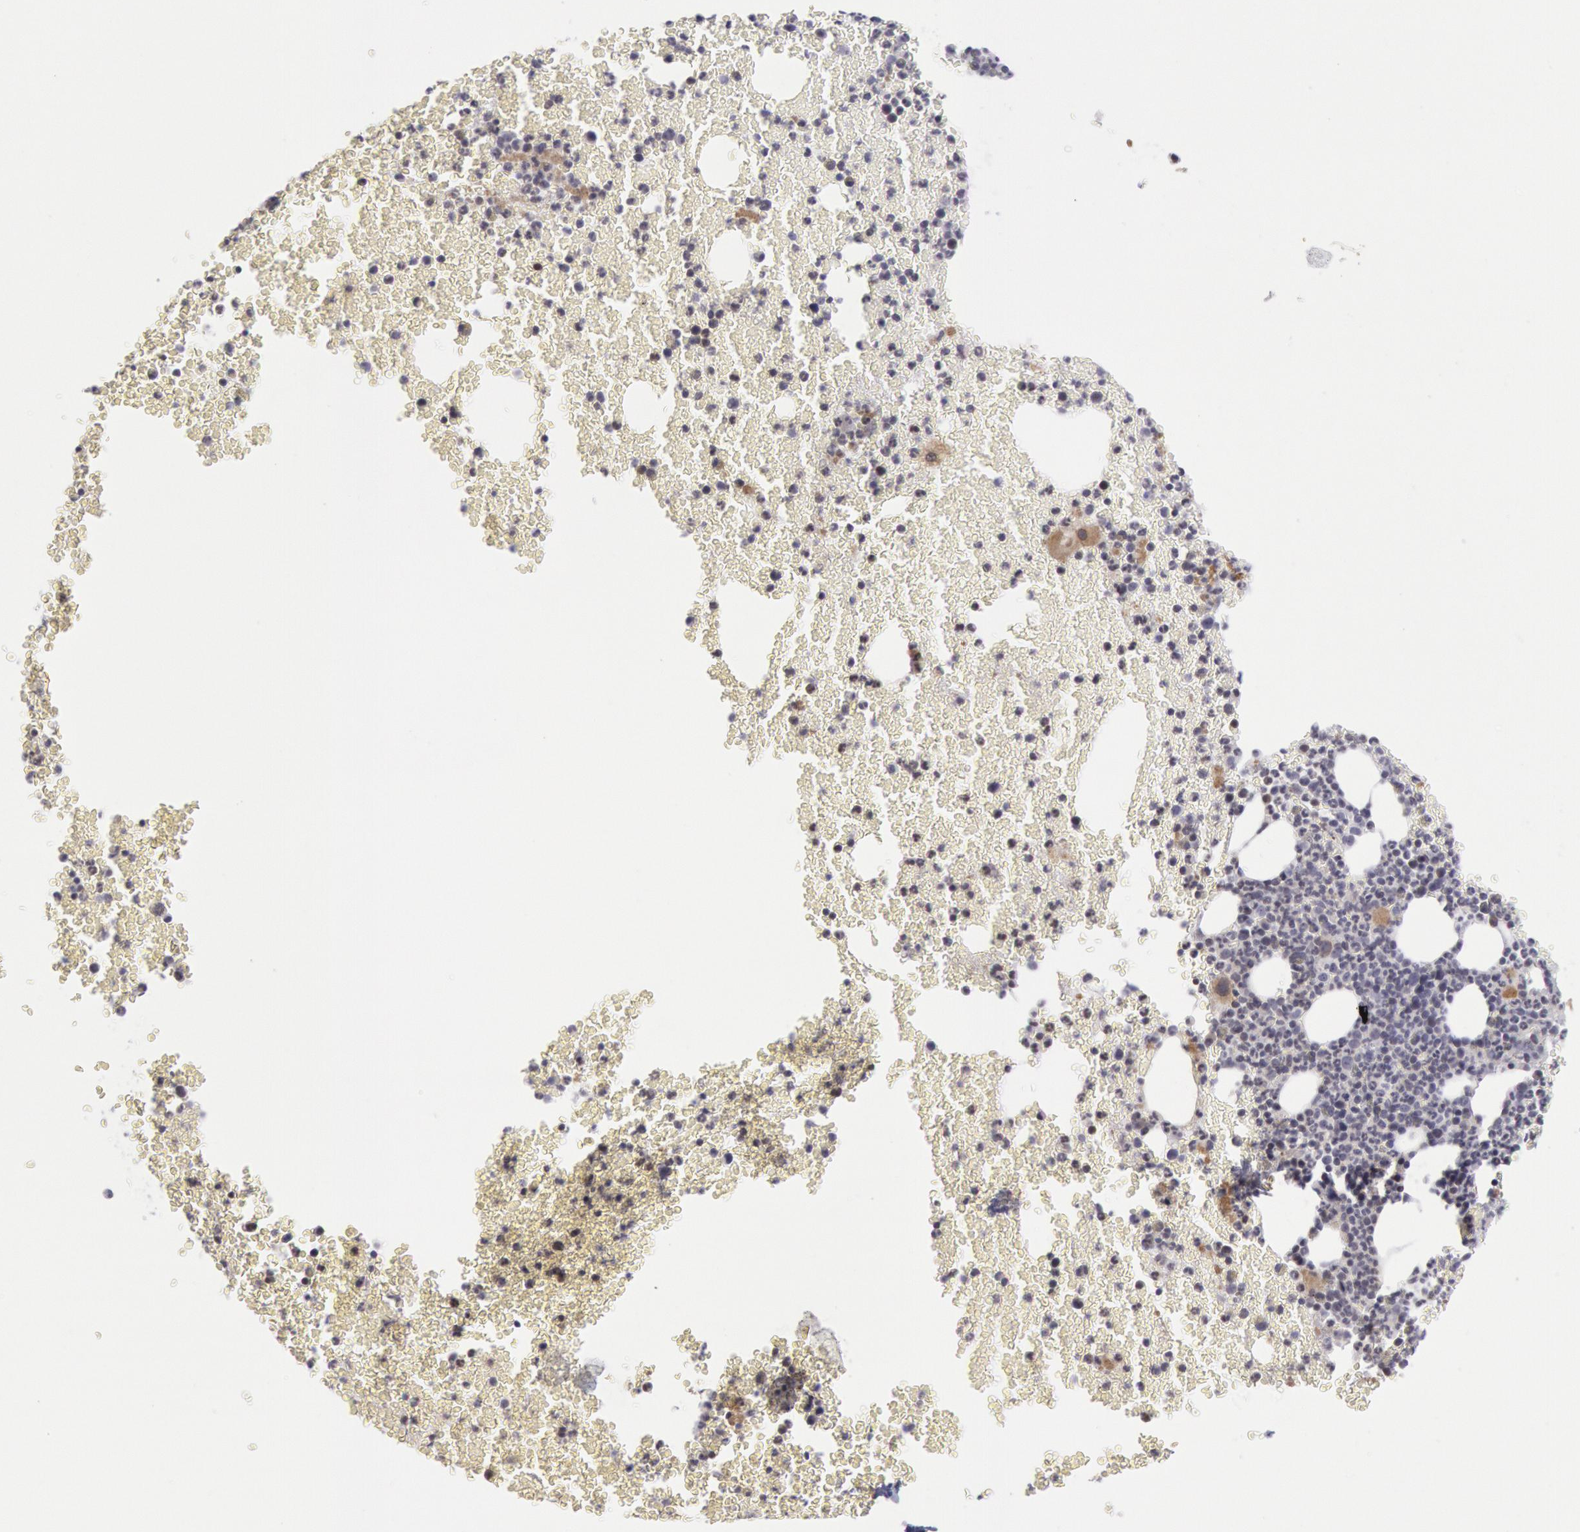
{"staining": {"intensity": "moderate", "quantity": "<25%", "location": "cytoplasmic/membranous"}, "tissue": "bone marrow", "cell_type": "Hematopoietic cells", "image_type": "normal", "snomed": [{"axis": "morphology", "description": "Normal tissue, NOS"}, {"axis": "topography", "description": "Bone marrow"}], "caption": "A low amount of moderate cytoplasmic/membranous expression is present in approximately <25% of hematopoietic cells in normal bone marrow.", "gene": "PTGS2", "patient": {"sex": "female", "age": 53}}